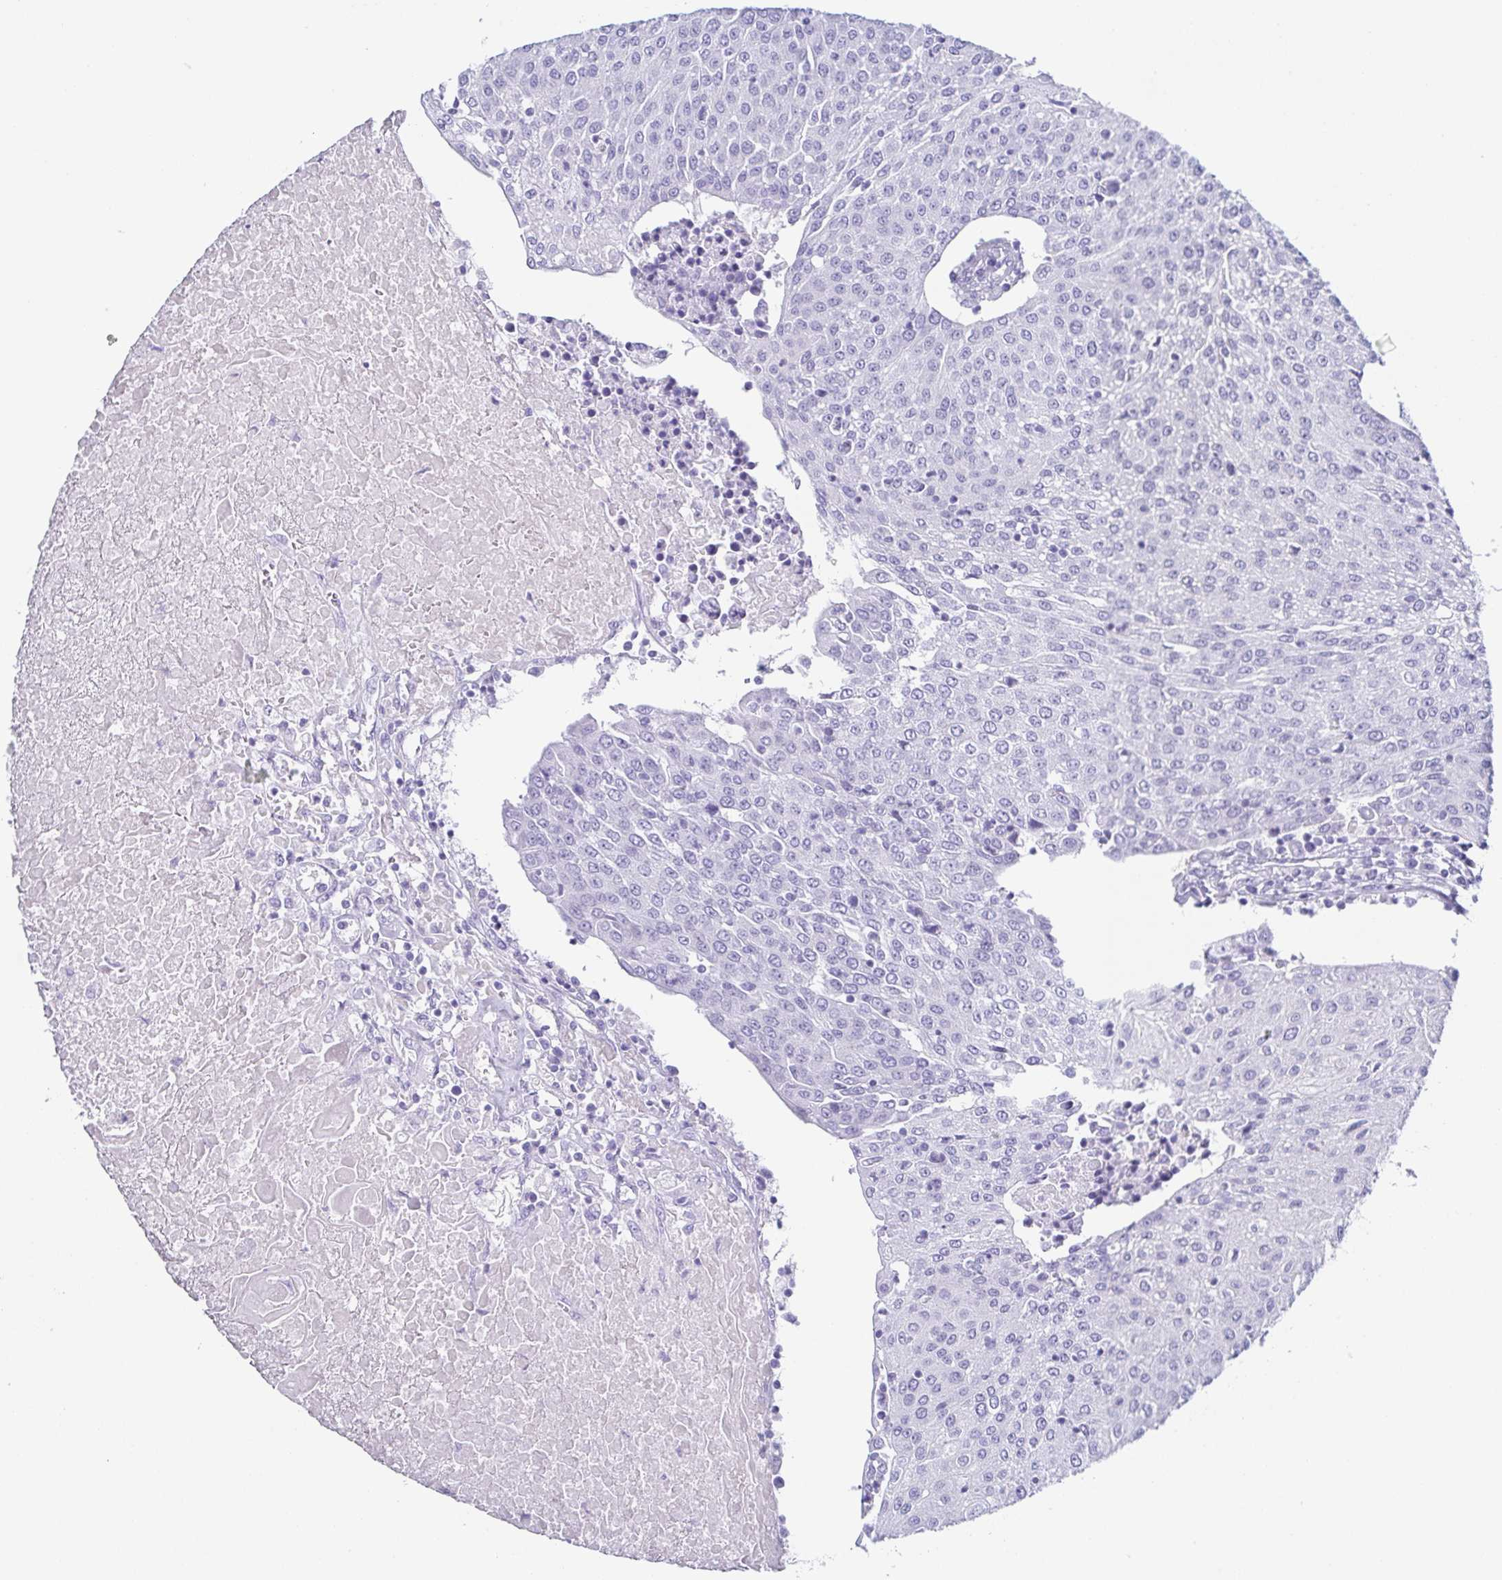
{"staining": {"intensity": "negative", "quantity": "none", "location": "none"}, "tissue": "urothelial cancer", "cell_type": "Tumor cells", "image_type": "cancer", "snomed": [{"axis": "morphology", "description": "Urothelial carcinoma, High grade"}, {"axis": "topography", "description": "Urinary bladder"}], "caption": "Immunohistochemistry (IHC) photomicrograph of high-grade urothelial carcinoma stained for a protein (brown), which exhibits no staining in tumor cells.", "gene": "ZG16B", "patient": {"sex": "female", "age": 85}}